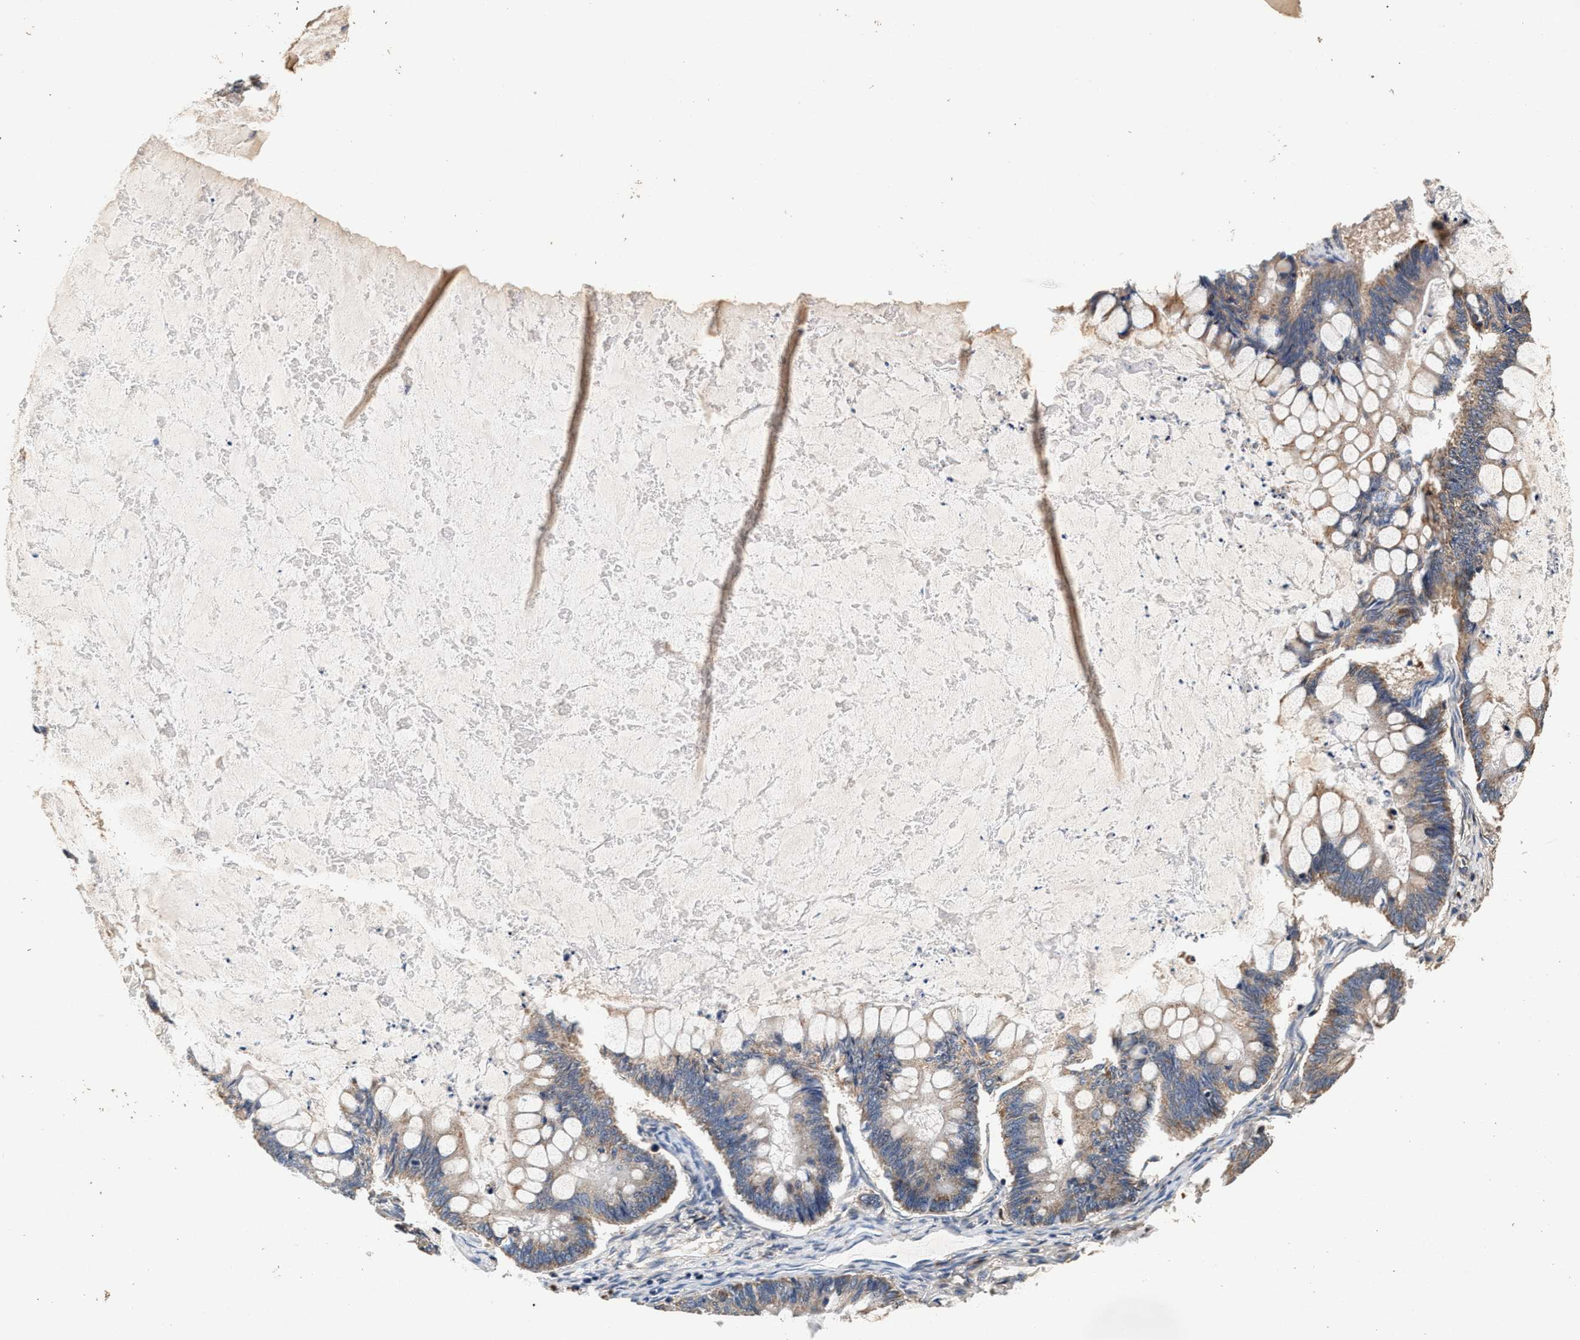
{"staining": {"intensity": "weak", "quantity": ">75%", "location": "cytoplasmic/membranous"}, "tissue": "ovarian cancer", "cell_type": "Tumor cells", "image_type": "cancer", "snomed": [{"axis": "morphology", "description": "Cystadenocarcinoma, mucinous, NOS"}, {"axis": "topography", "description": "Ovary"}], "caption": "Immunohistochemistry (IHC) of ovarian cancer (mucinous cystadenocarcinoma) reveals low levels of weak cytoplasmic/membranous expression in approximately >75% of tumor cells.", "gene": "PTGR3", "patient": {"sex": "female", "age": 61}}